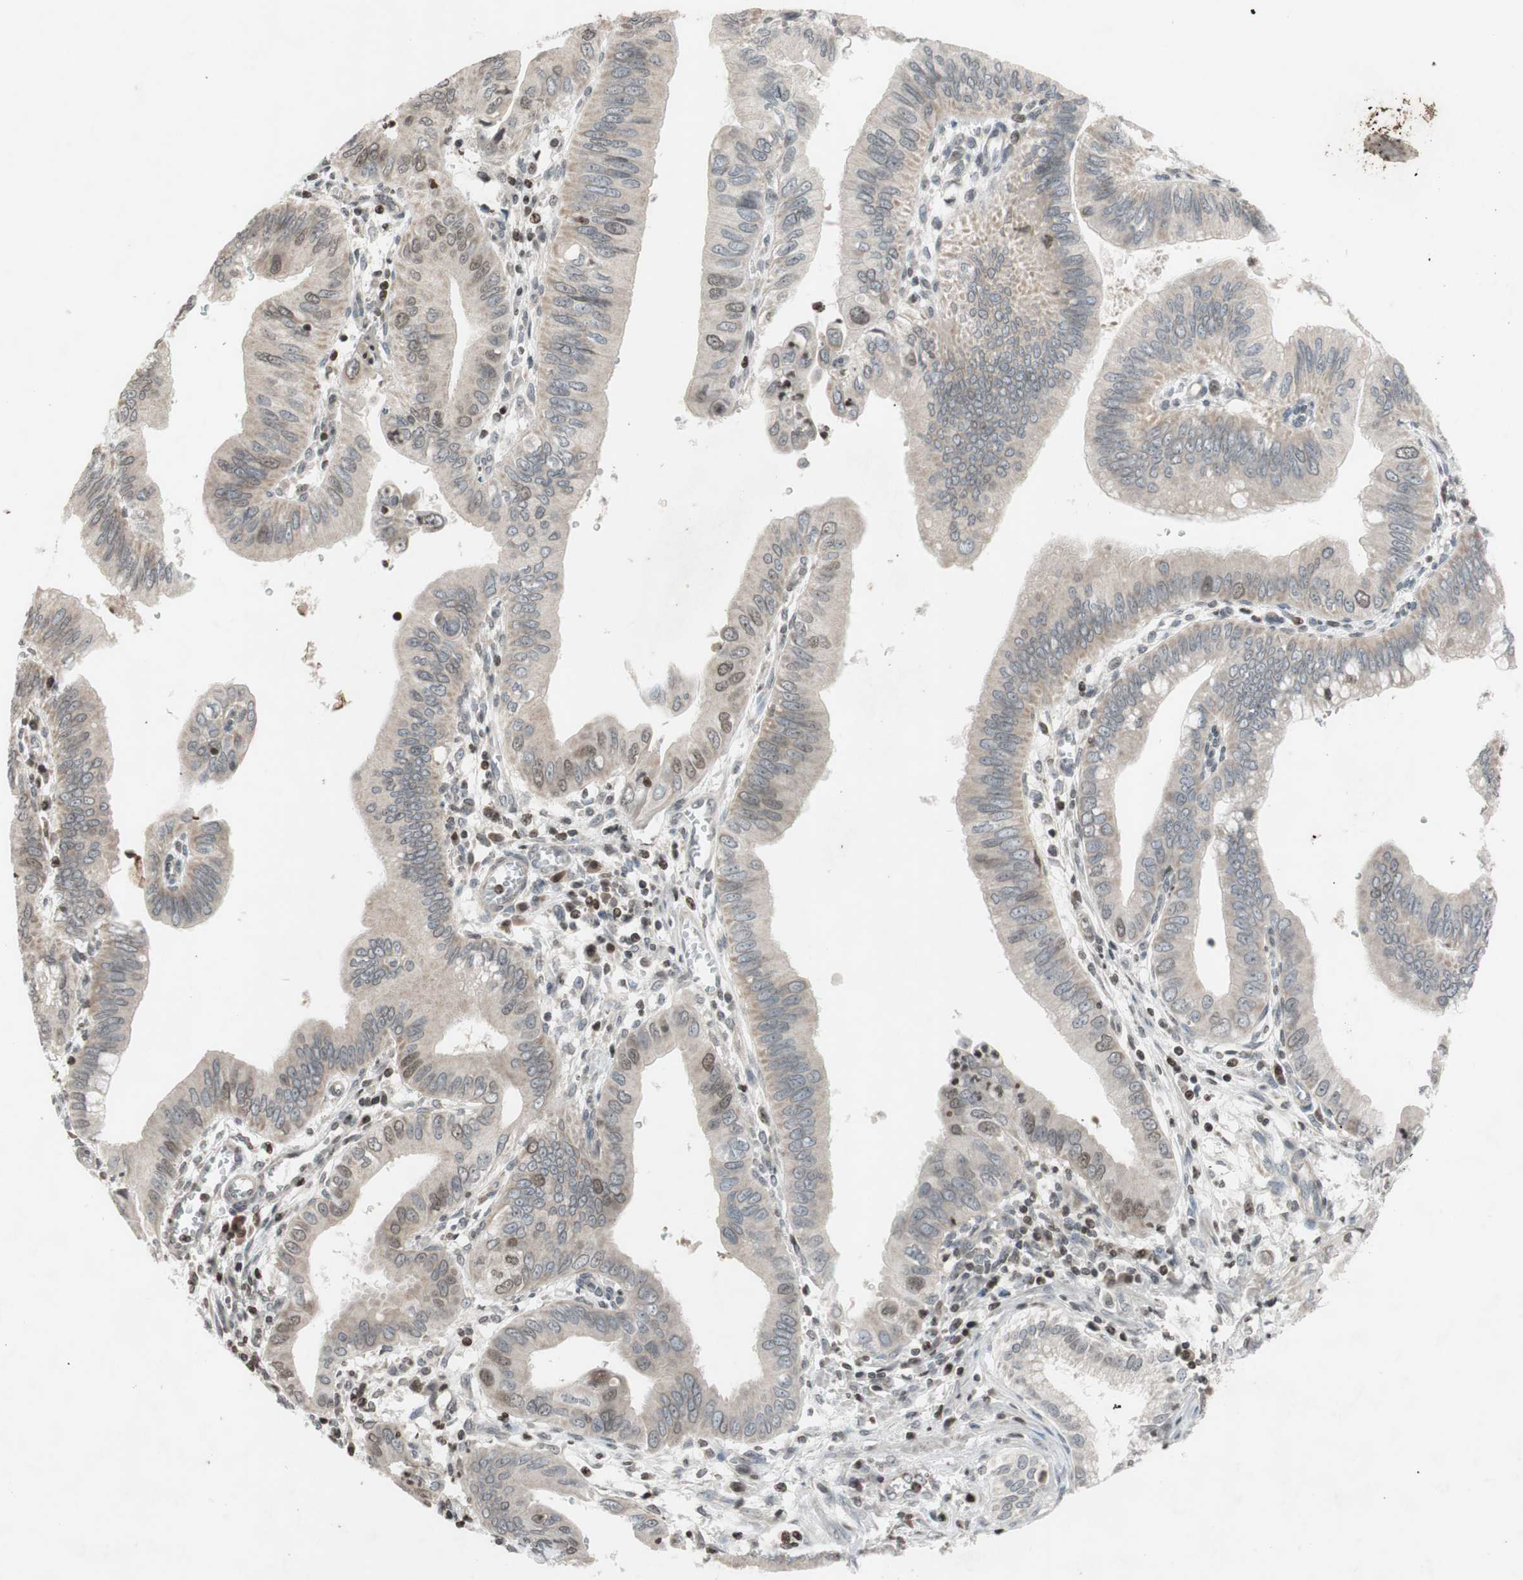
{"staining": {"intensity": "weak", "quantity": "<25%", "location": "cytoplasmic/membranous,nuclear"}, "tissue": "pancreatic cancer", "cell_type": "Tumor cells", "image_type": "cancer", "snomed": [{"axis": "morphology", "description": "Normal tissue, NOS"}, {"axis": "topography", "description": "Lymph node"}], "caption": "This is an immunohistochemistry (IHC) image of pancreatic cancer. There is no expression in tumor cells.", "gene": "MCM6", "patient": {"sex": "male", "age": 50}}